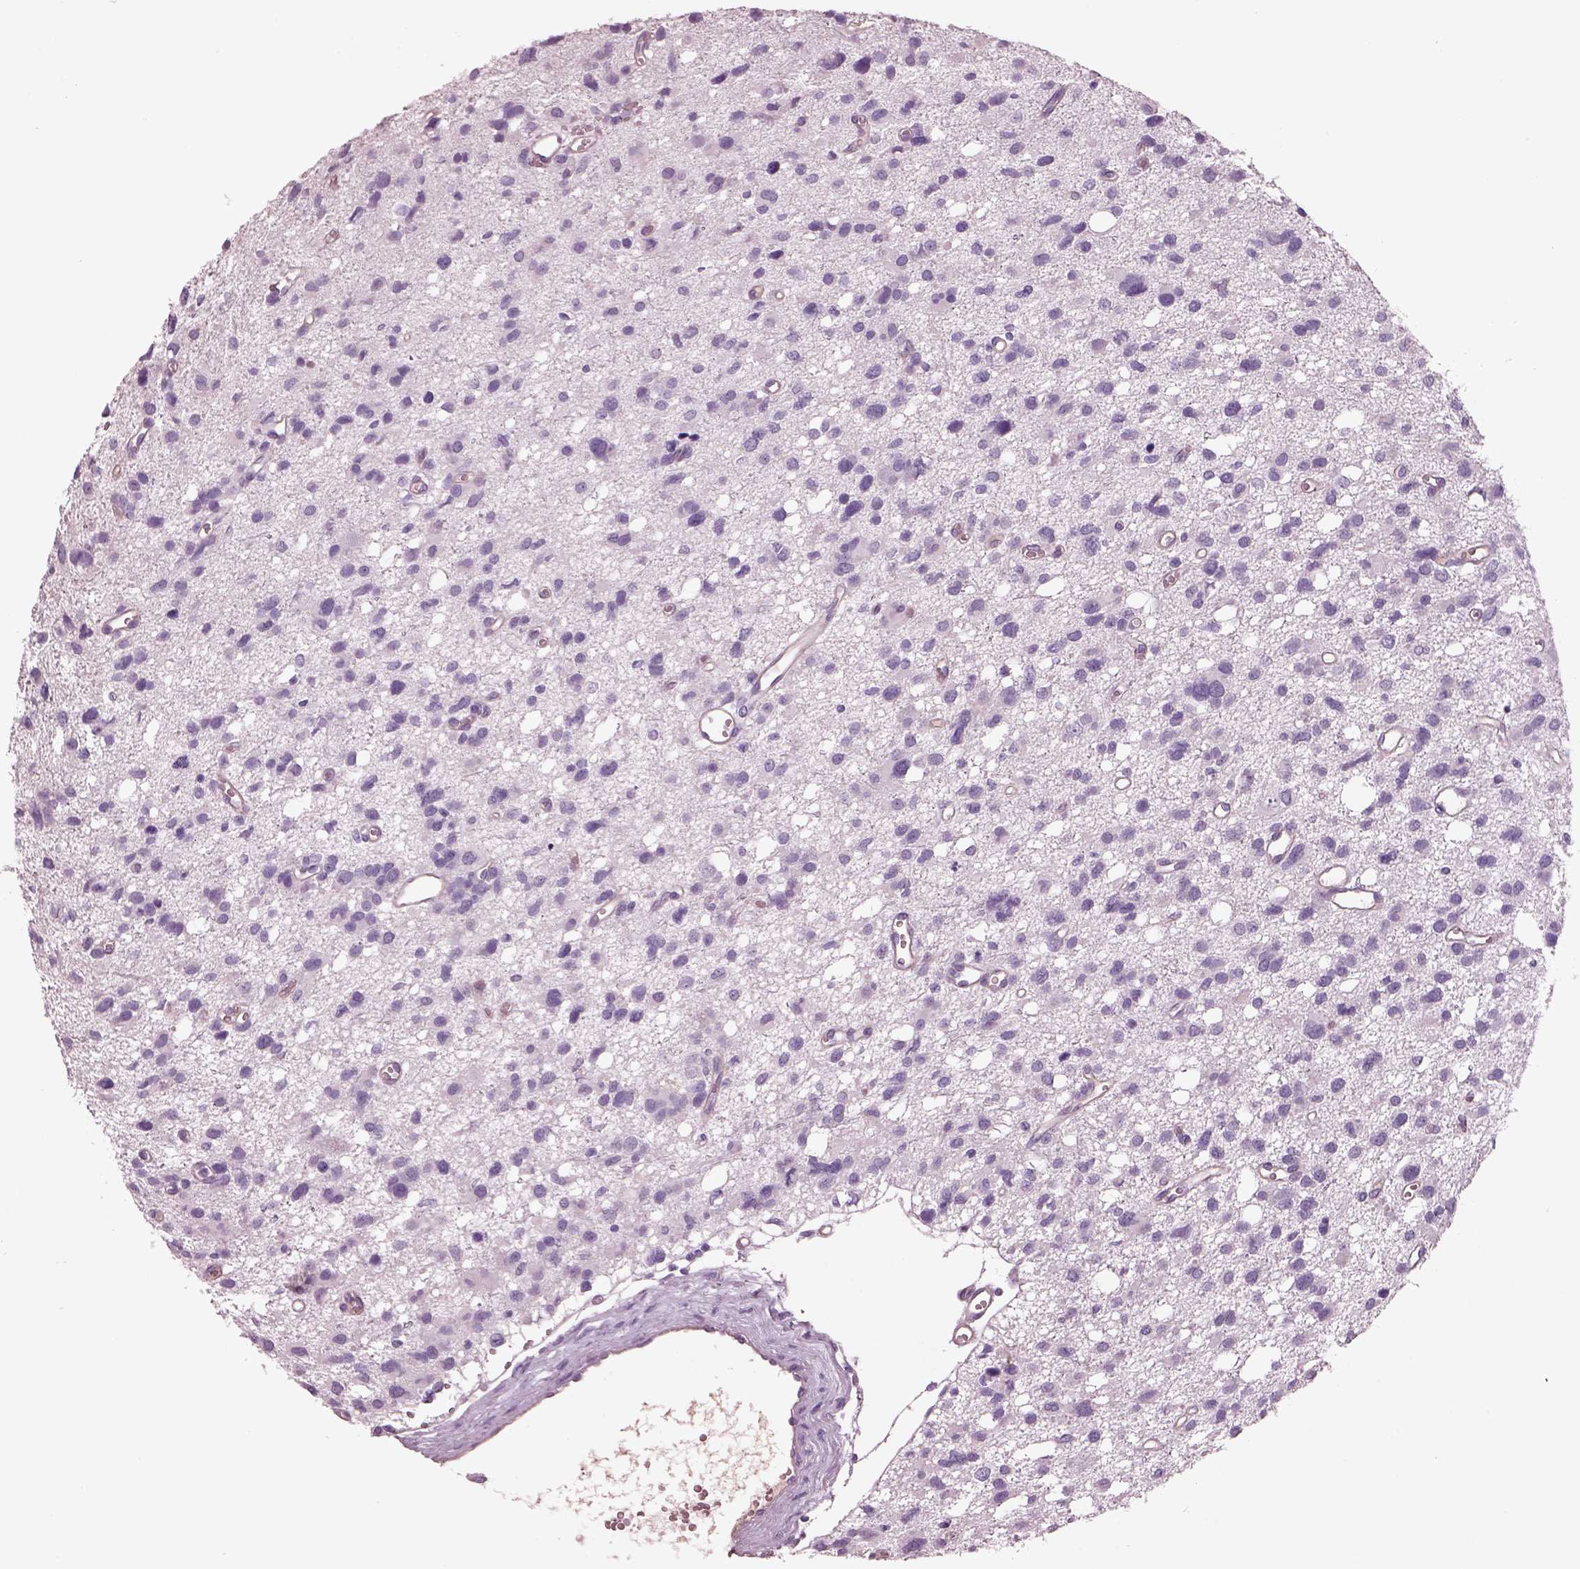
{"staining": {"intensity": "negative", "quantity": "none", "location": "none"}, "tissue": "glioma", "cell_type": "Tumor cells", "image_type": "cancer", "snomed": [{"axis": "morphology", "description": "Glioma, malignant, High grade"}, {"axis": "topography", "description": "Brain"}], "caption": "Histopathology image shows no protein expression in tumor cells of malignant glioma (high-grade) tissue.", "gene": "IGLL1", "patient": {"sex": "male", "age": 23}}